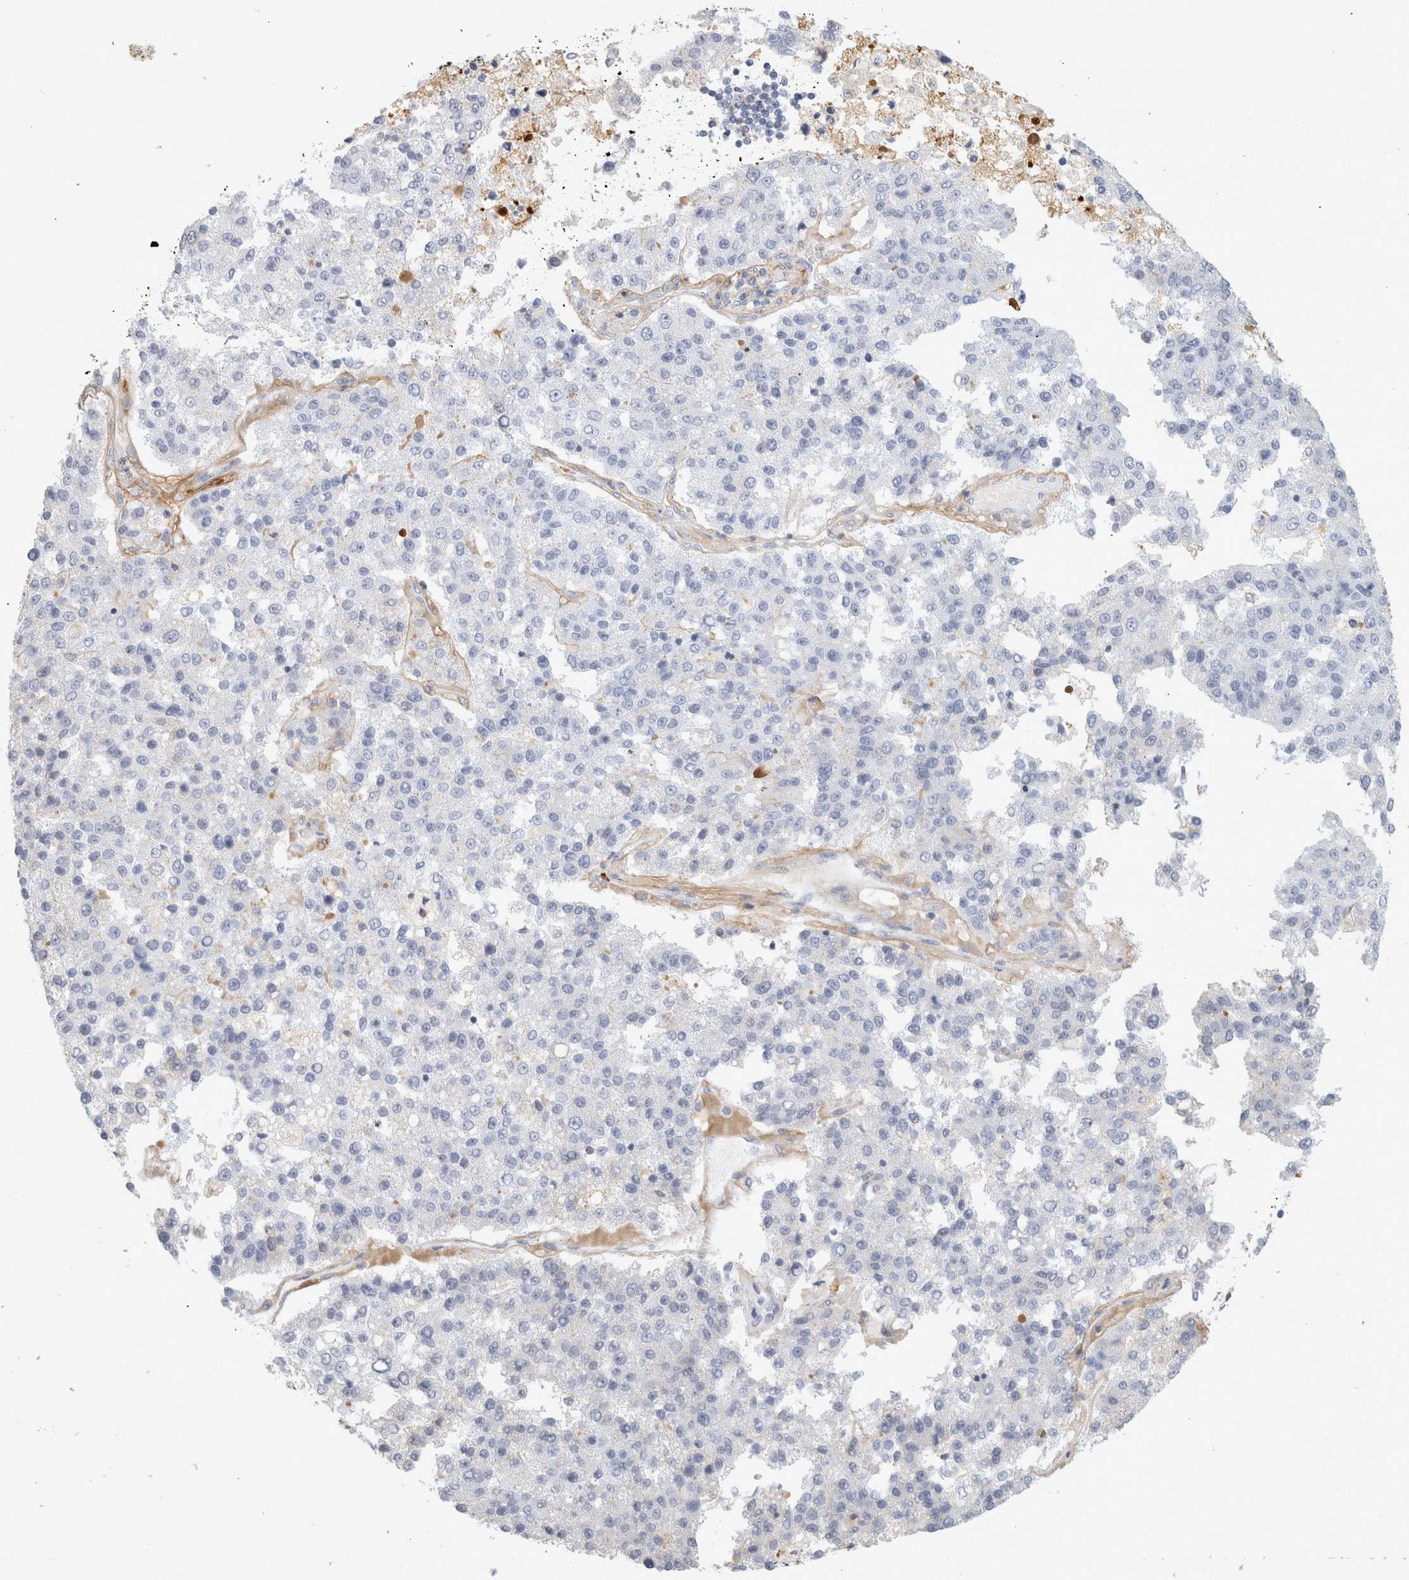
{"staining": {"intensity": "negative", "quantity": "none", "location": "none"}, "tissue": "pancreatic cancer", "cell_type": "Tumor cells", "image_type": "cancer", "snomed": [{"axis": "morphology", "description": "Adenocarcinoma, NOS"}, {"axis": "topography", "description": "Pancreas"}], "caption": "Tumor cells are negative for brown protein staining in pancreatic cancer (adenocarcinoma). (Brightfield microscopy of DAB immunohistochemistry (IHC) at high magnification).", "gene": "FGL2", "patient": {"sex": "female", "age": 61}}